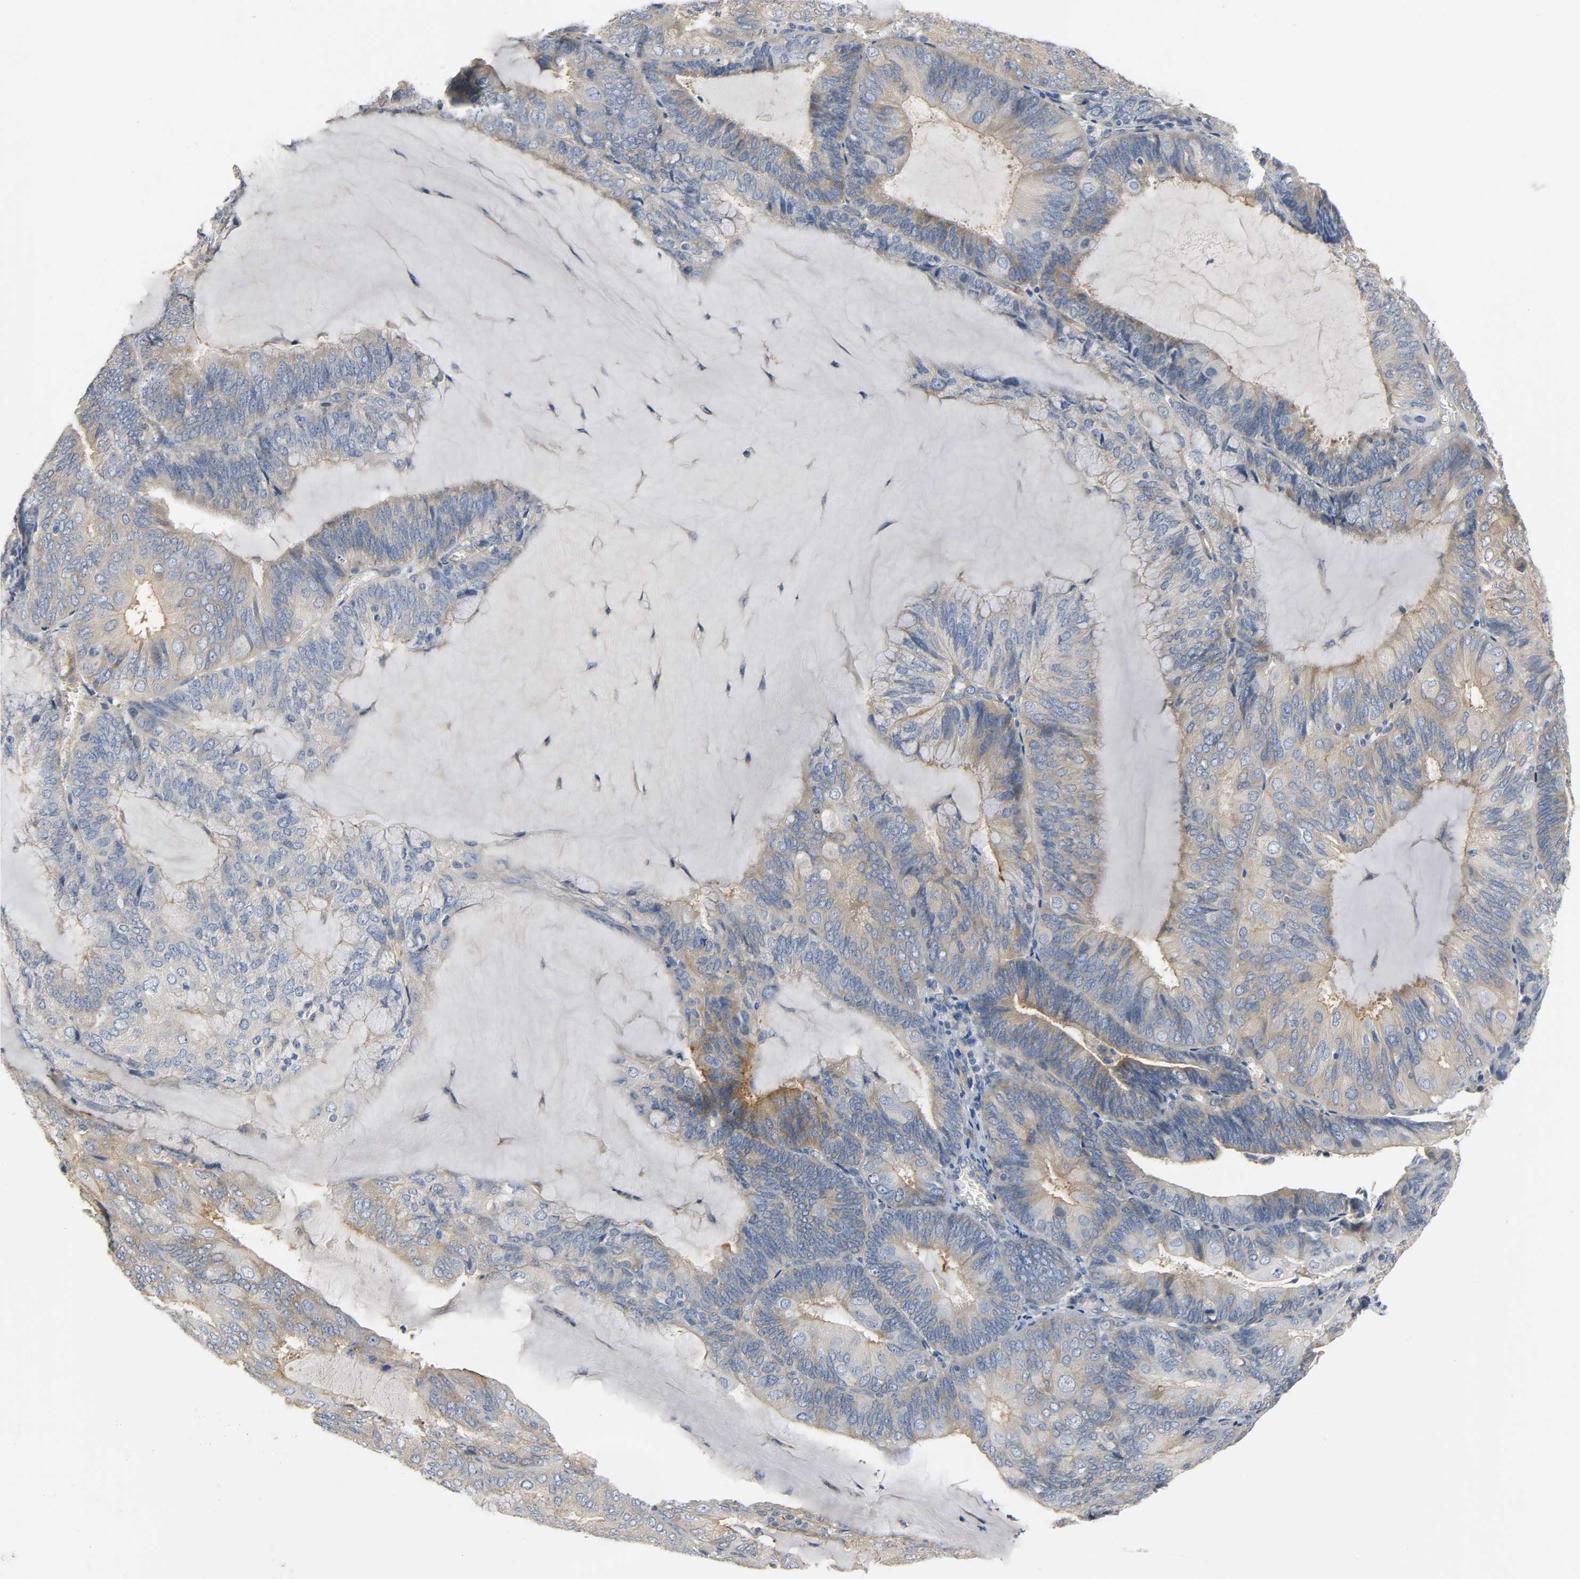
{"staining": {"intensity": "moderate", "quantity": ">75%", "location": "cytoplasmic/membranous"}, "tissue": "endometrial cancer", "cell_type": "Tumor cells", "image_type": "cancer", "snomed": [{"axis": "morphology", "description": "Adenocarcinoma, NOS"}, {"axis": "topography", "description": "Endometrium"}], "caption": "Endometrial adenocarcinoma stained for a protein (brown) shows moderate cytoplasmic/membranous positive positivity in approximately >75% of tumor cells.", "gene": "ARPC1A", "patient": {"sex": "female", "age": 81}}